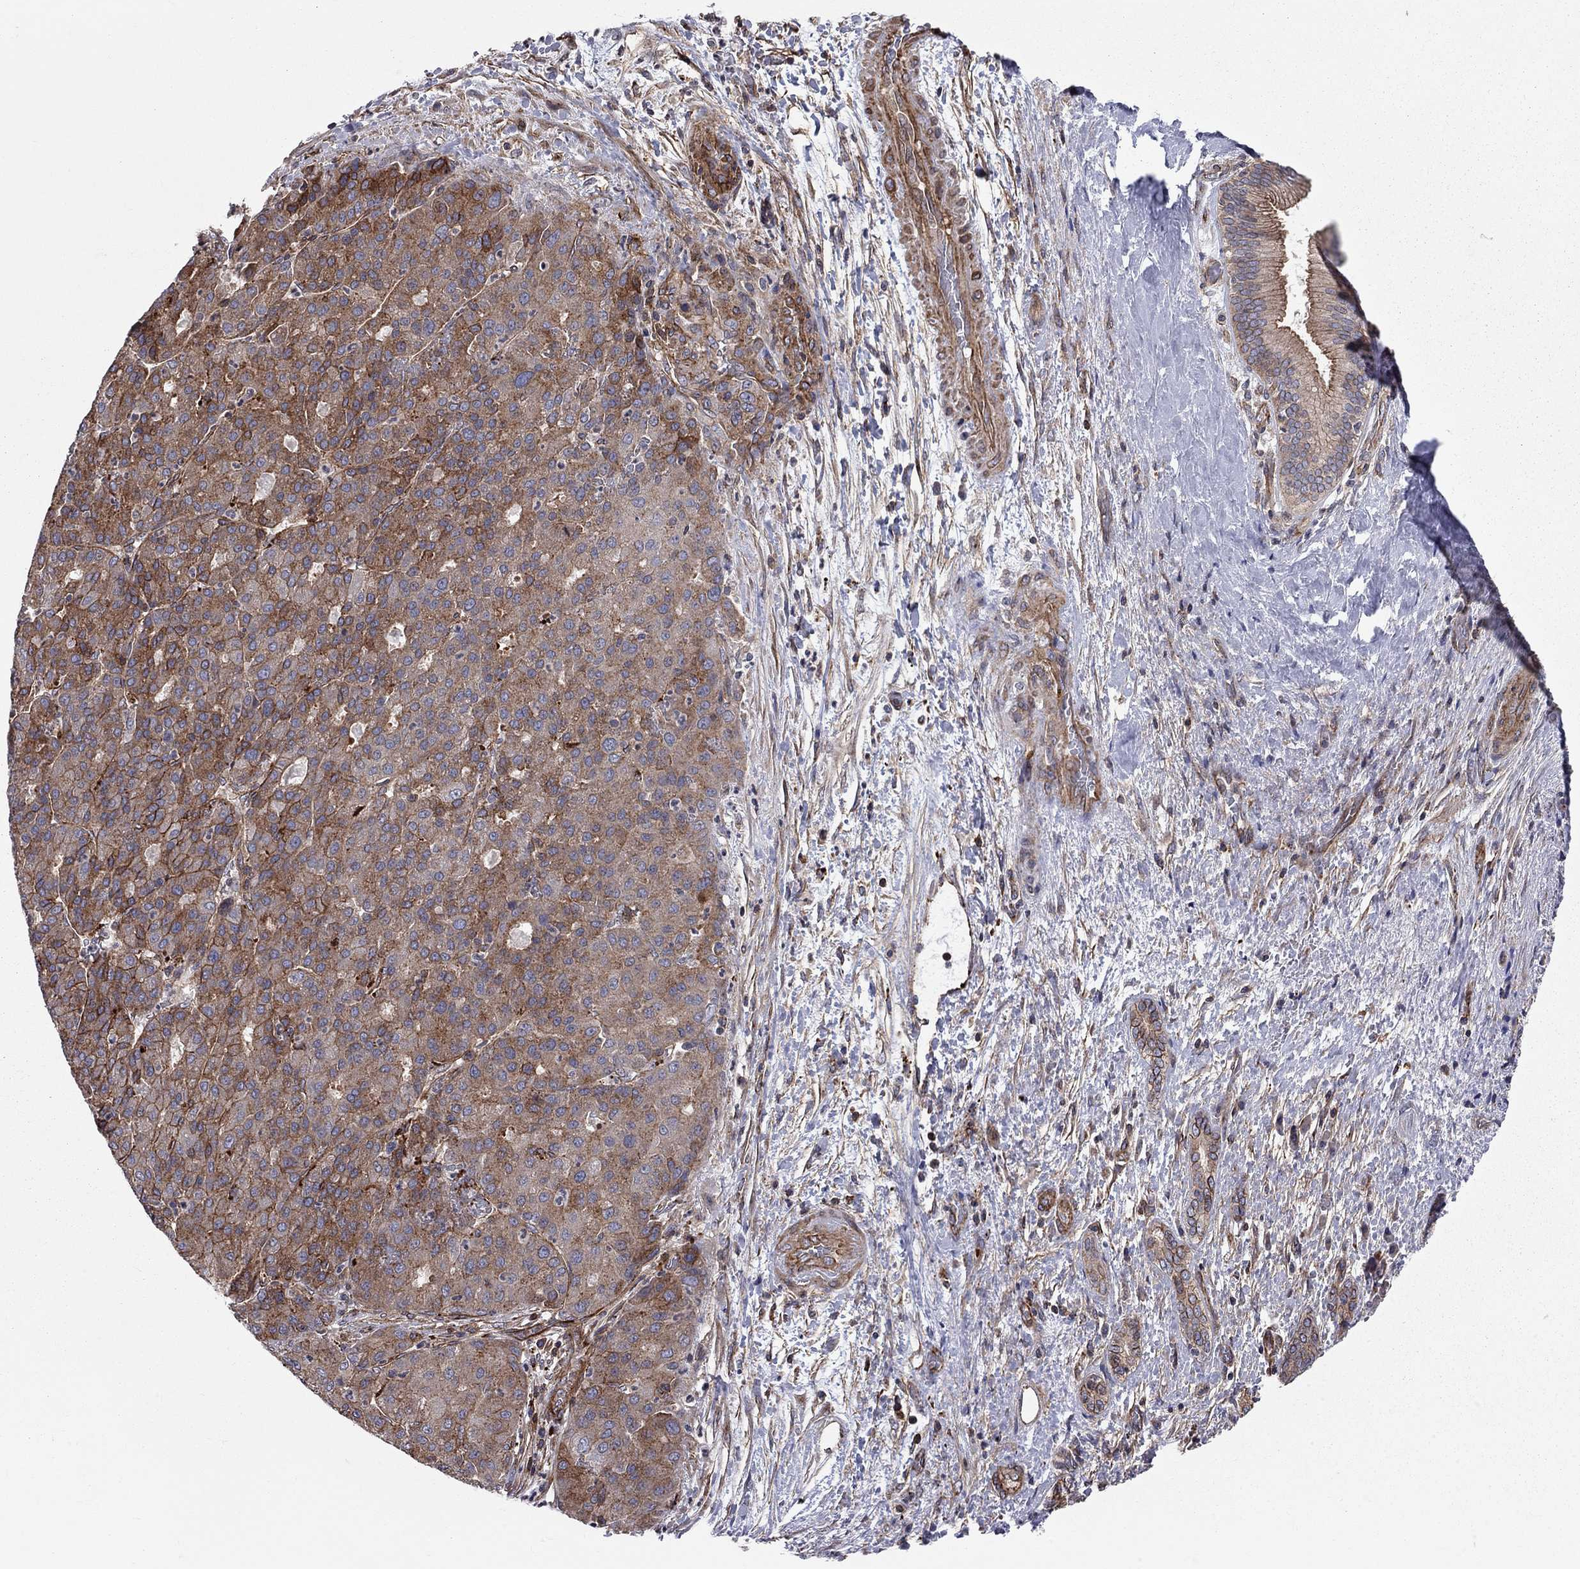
{"staining": {"intensity": "strong", "quantity": "<25%", "location": "cytoplasmic/membranous"}, "tissue": "liver cancer", "cell_type": "Tumor cells", "image_type": "cancer", "snomed": [{"axis": "morphology", "description": "Carcinoma, Hepatocellular, NOS"}, {"axis": "topography", "description": "Liver"}], "caption": "Strong cytoplasmic/membranous expression is identified in about <25% of tumor cells in liver hepatocellular carcinoma. (IHC, brightfield microscopy, high magnification).", "gene": "RASEF", "patient": {"sex": "male", "age": 65}}